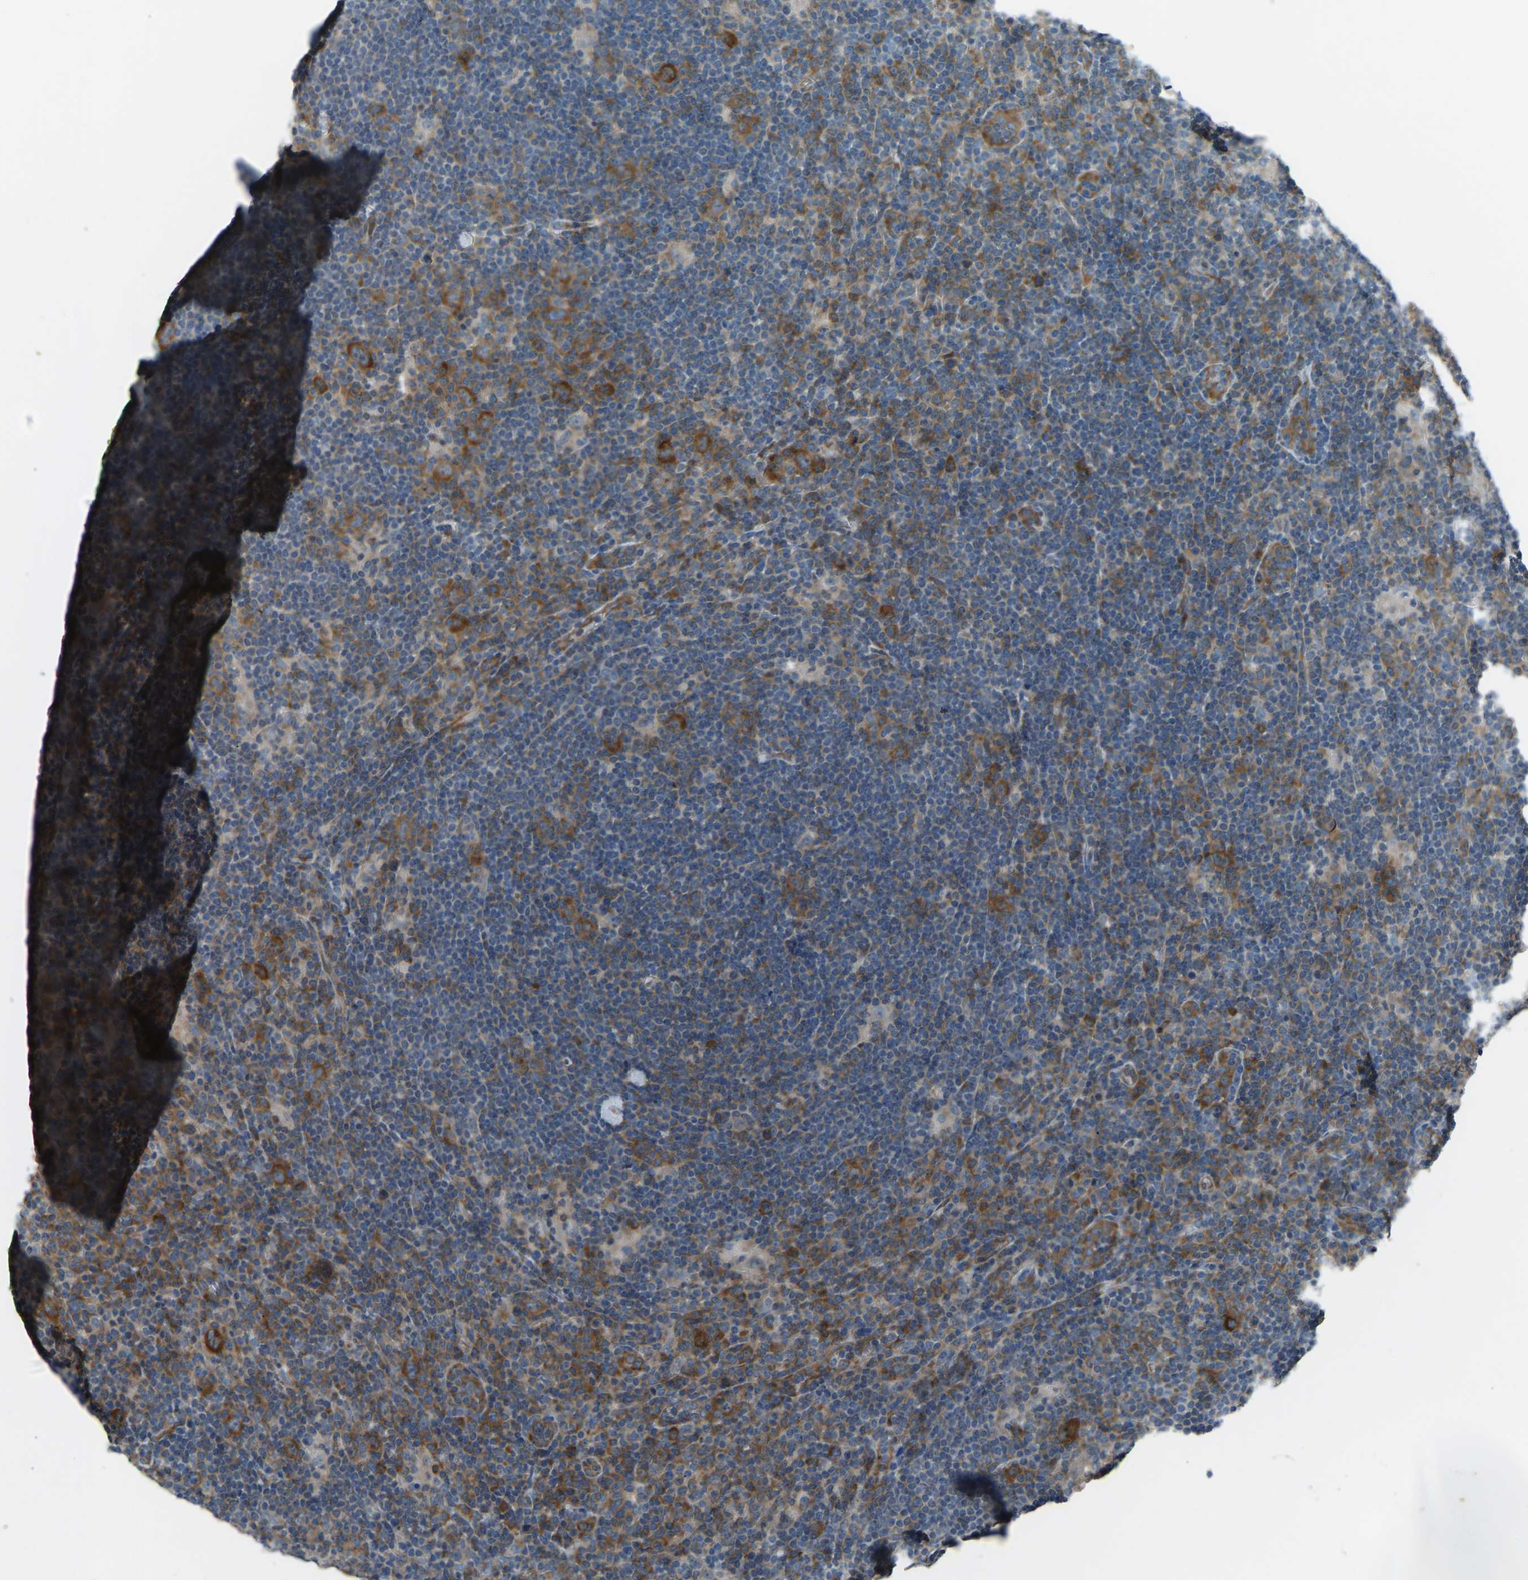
{"staining": {"intensity": "moderate", "quantity": ">75%", "location": "cytoplasmic/membranous"}, "tissue": "lymphoma", "cell_type": "Tumor cells", "image_type": "cancer", "snomed": [{"axis": "morphology", "description": "Hodgkin's disease, NOS"}, {"axis": "topography", "description": "Lymph node"}], "caption": "Immunohistochemistry (IHC) micrograph of neoplastic tissue: human Hodgkin's disease stained using immunohistochemistry demonstrates medium levels of moderate protein expression localized specifically in the cytoplasmic/membranous of tumor cells, appearing as a cytoplasmic/membranous brown color.", "gene": "STAU2", "patient": {"sex": "female", "age": 57}}